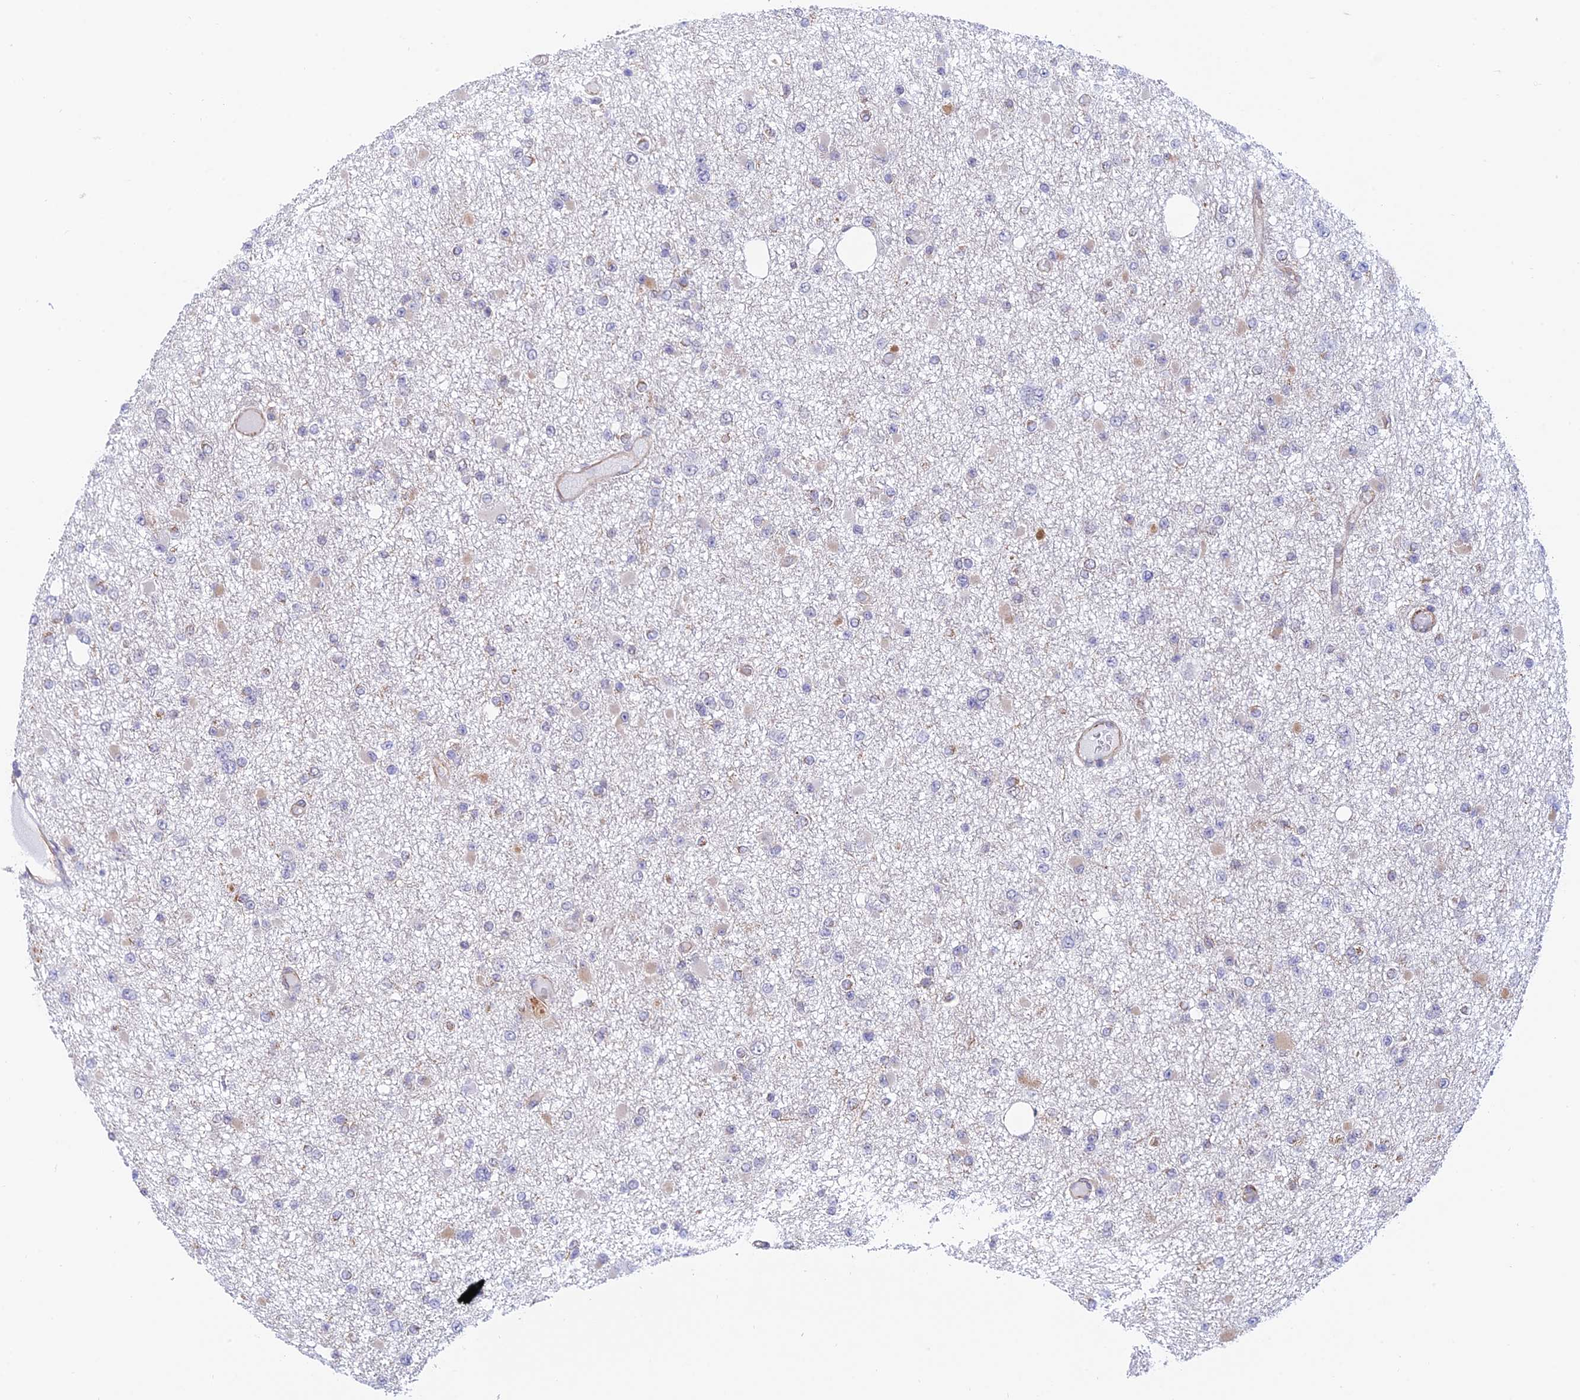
{"staining": {"intensity": "negative", "quantity": "none", "location": "none"}, "tissue": "glioma", "cell_type": "Tumor cells", "image_type": "cancer", "snomed": [{"axis": "morphology", "description": "Glioma, malignant, Low grade"}, {"axis": "topography", "description": "Brain"}], "caption": "IHC of human glioma reveals no expression in tumor cells.", "gene": "PAGR1", "patient": {"sex": "female", "age": 22}}